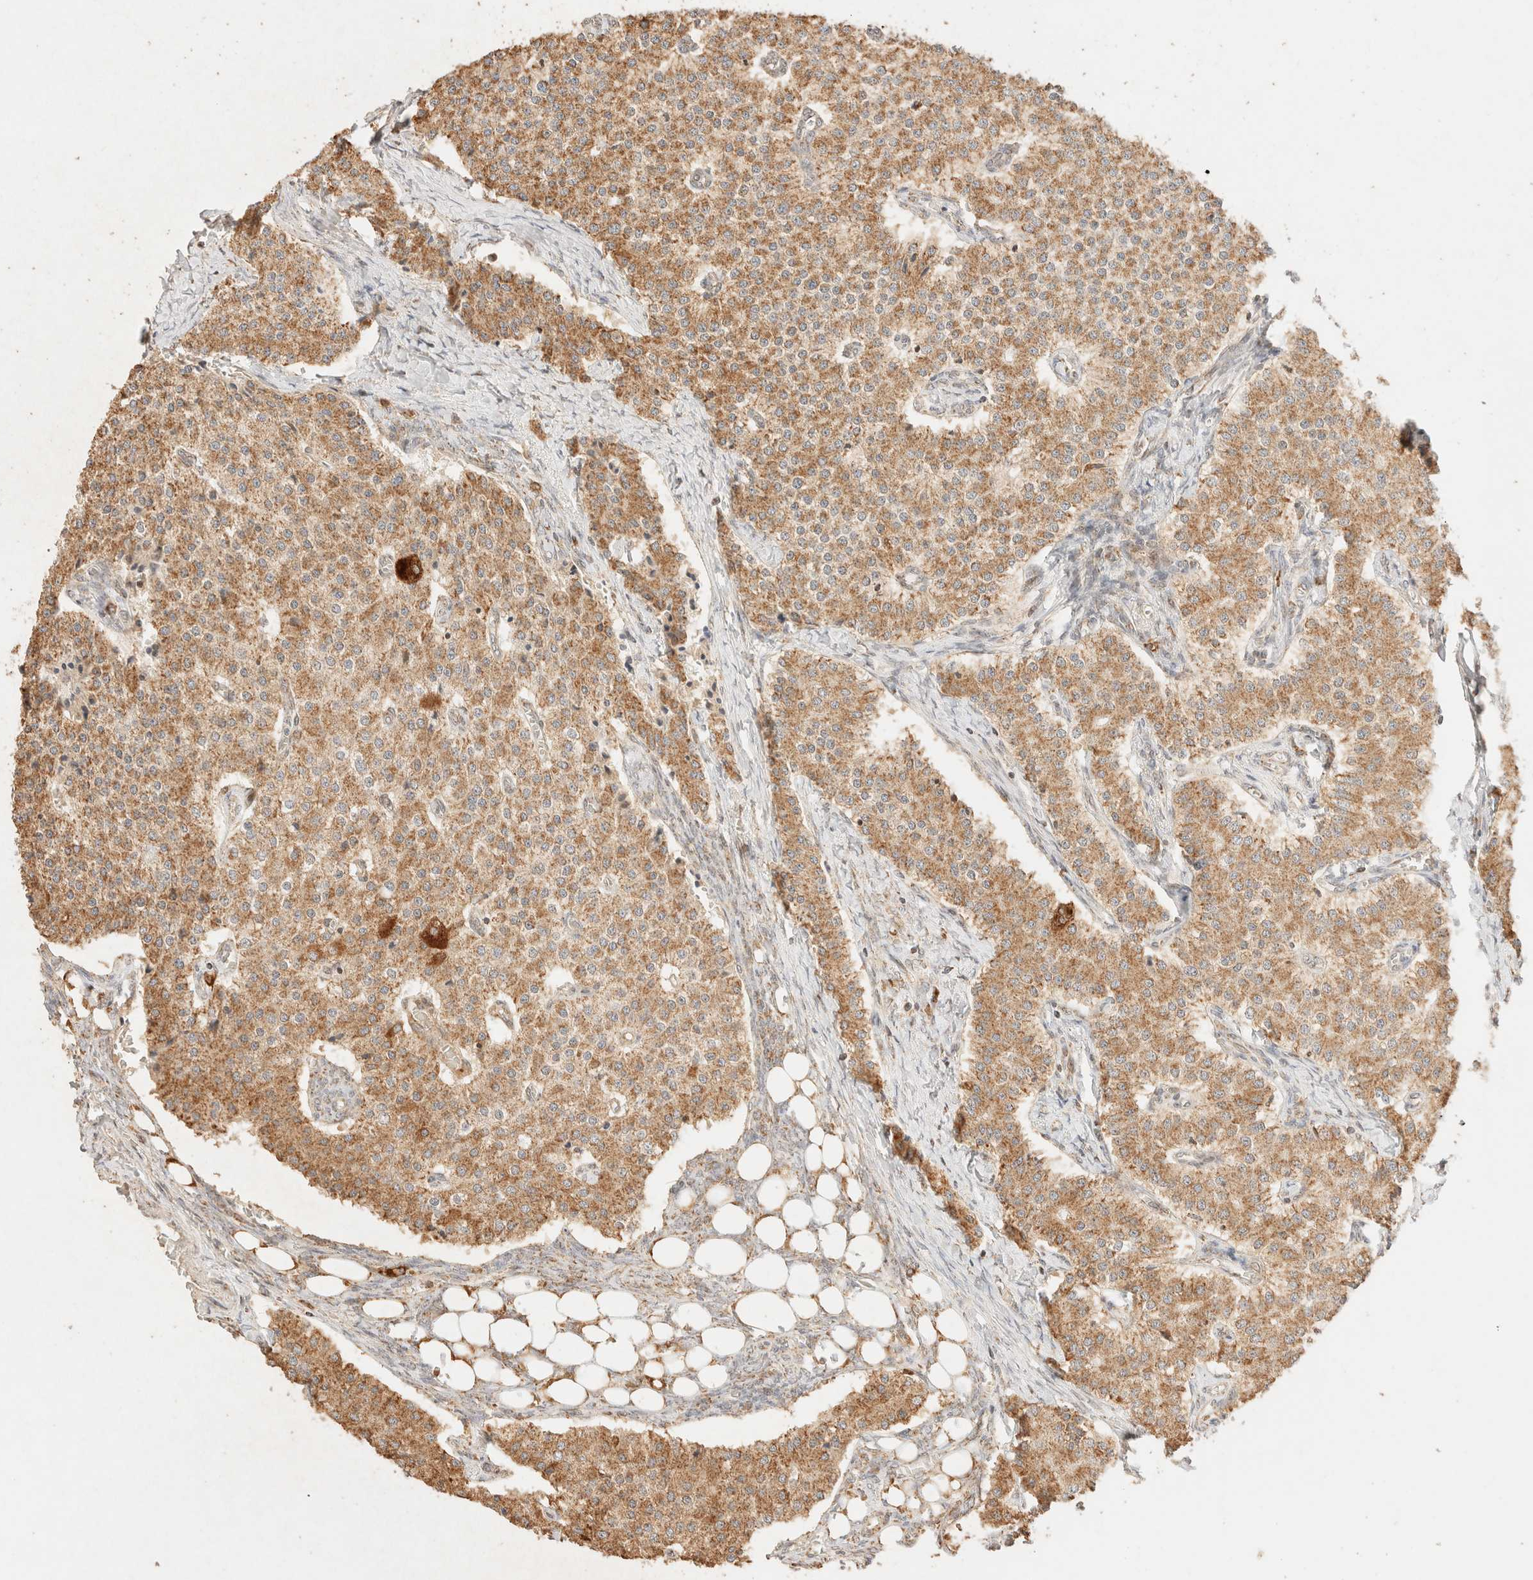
{"staining": {"intensity": "moderate", "quantity": ">75%", "location": "cytoplasmic/membranous"}, "tissue": "carcinoid", "cell_type": "Tumor cells", "image_type": "cancer", "snomed": [{"axis": "morphology", "description": "Carcinoid, malignant, NOS"}, {"axis": "topography", "description": "Colon"}], "caption": "Brown immunohistochemical staining in human malignant carcinoid exhibits moderate cytoplasmic/membranous expression in approximately >75% of tumor cells.", "gene": "TACO1", "patient": {"sex": "female", "age": 52}}